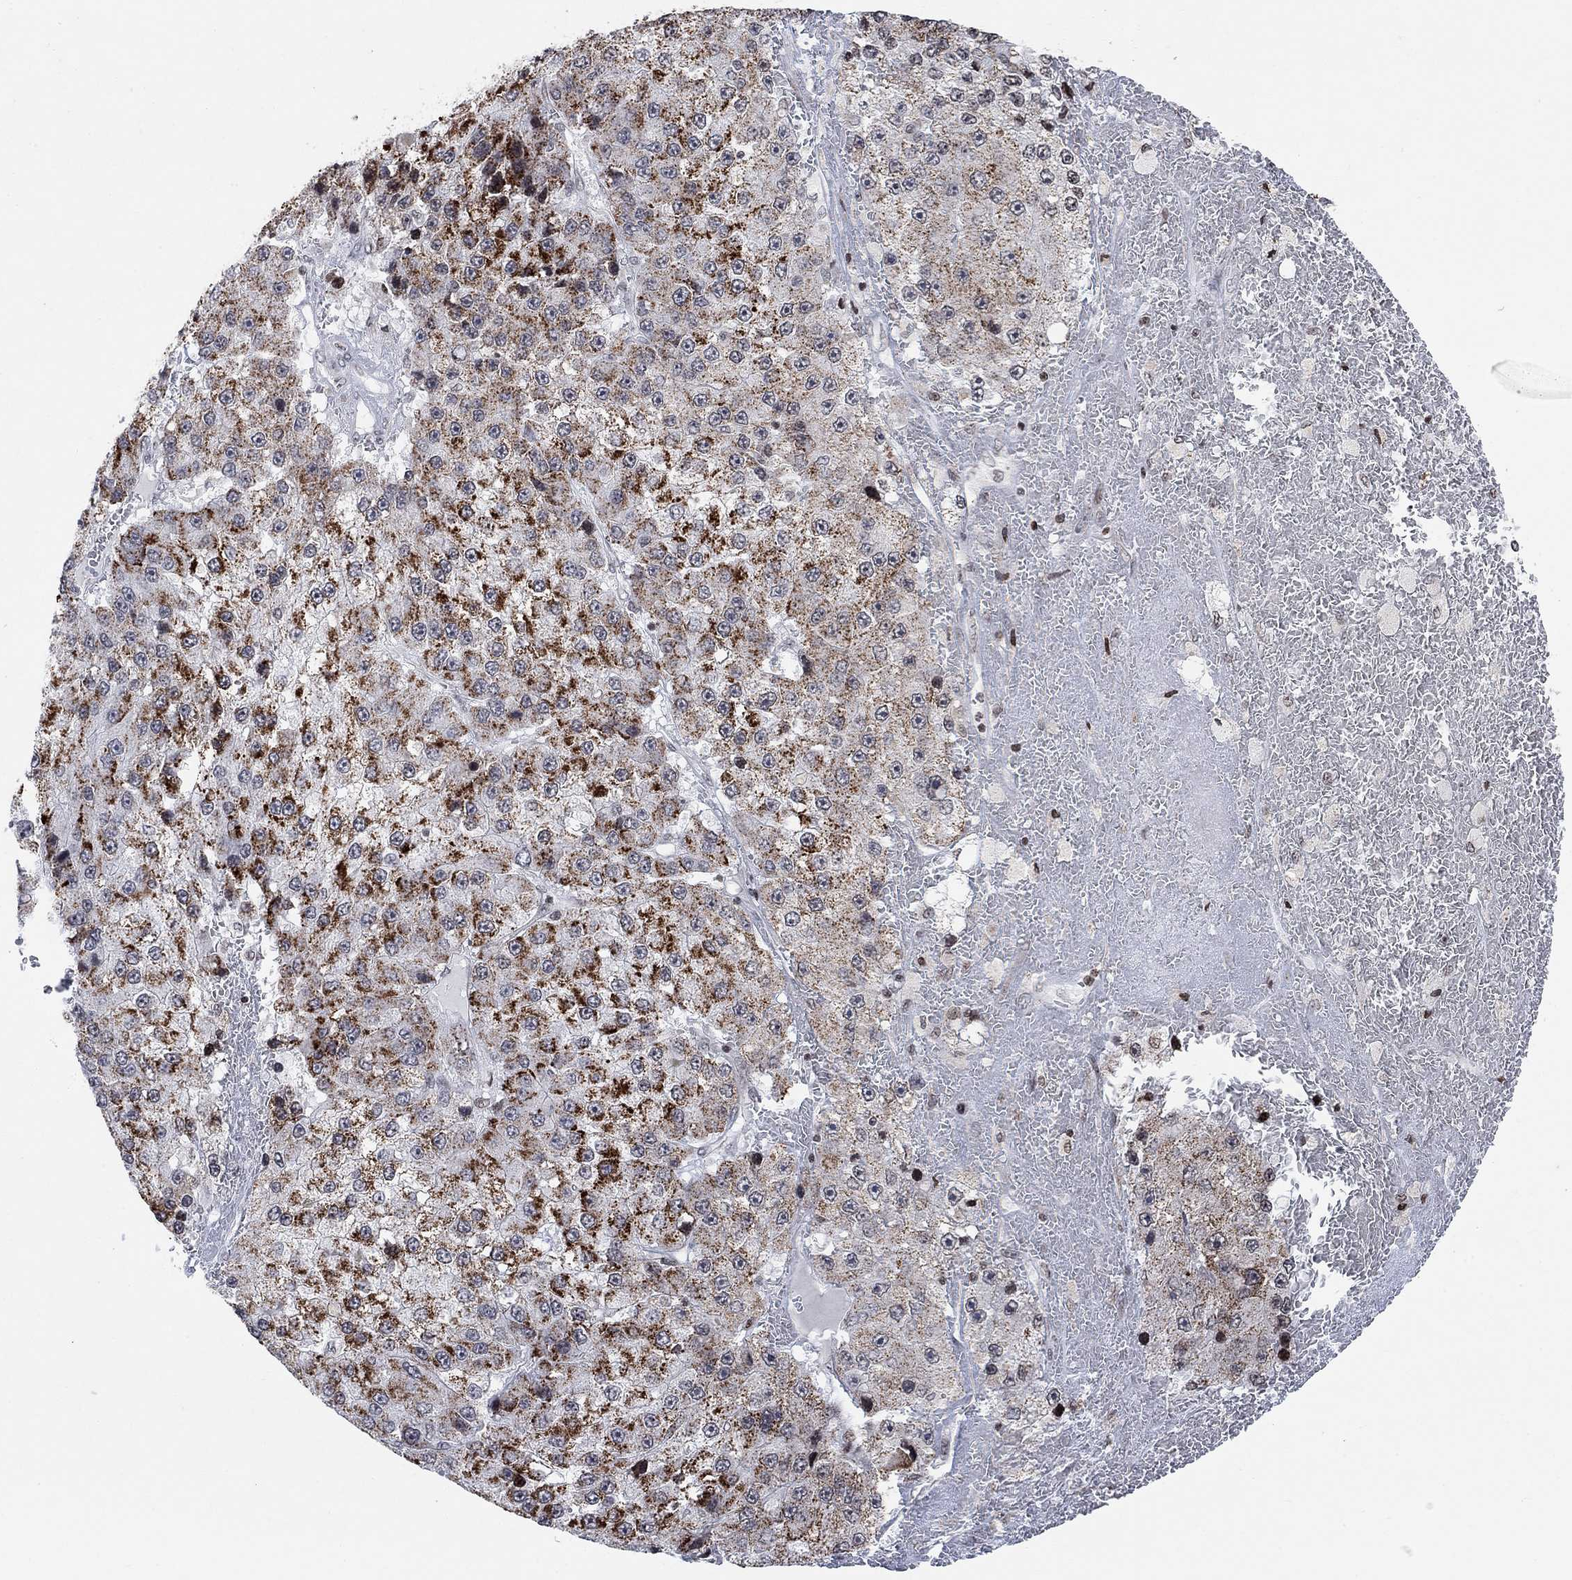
{"staining": {"intensity": "strong", "quantity": ">75%", "location": "cytoplasmic/membranous"}, "tissue": "liver cancer", "cell_type": "Tumor cells", "image_type": "cancer", "snomed": [{"axis": "morphology", "description": "Carcinoma, Hepatocellular, NOS"}, {"axis": "topography", "description": "Liver"}], "caption": "Tumor cells reveal strong cytoplasmic/membranous positivity in approximately >75% of cells in liver cancer (hepatocellular carcinoma).", "gene": "ABHD14A", "patient": {"sex": "female", "age": 73}}